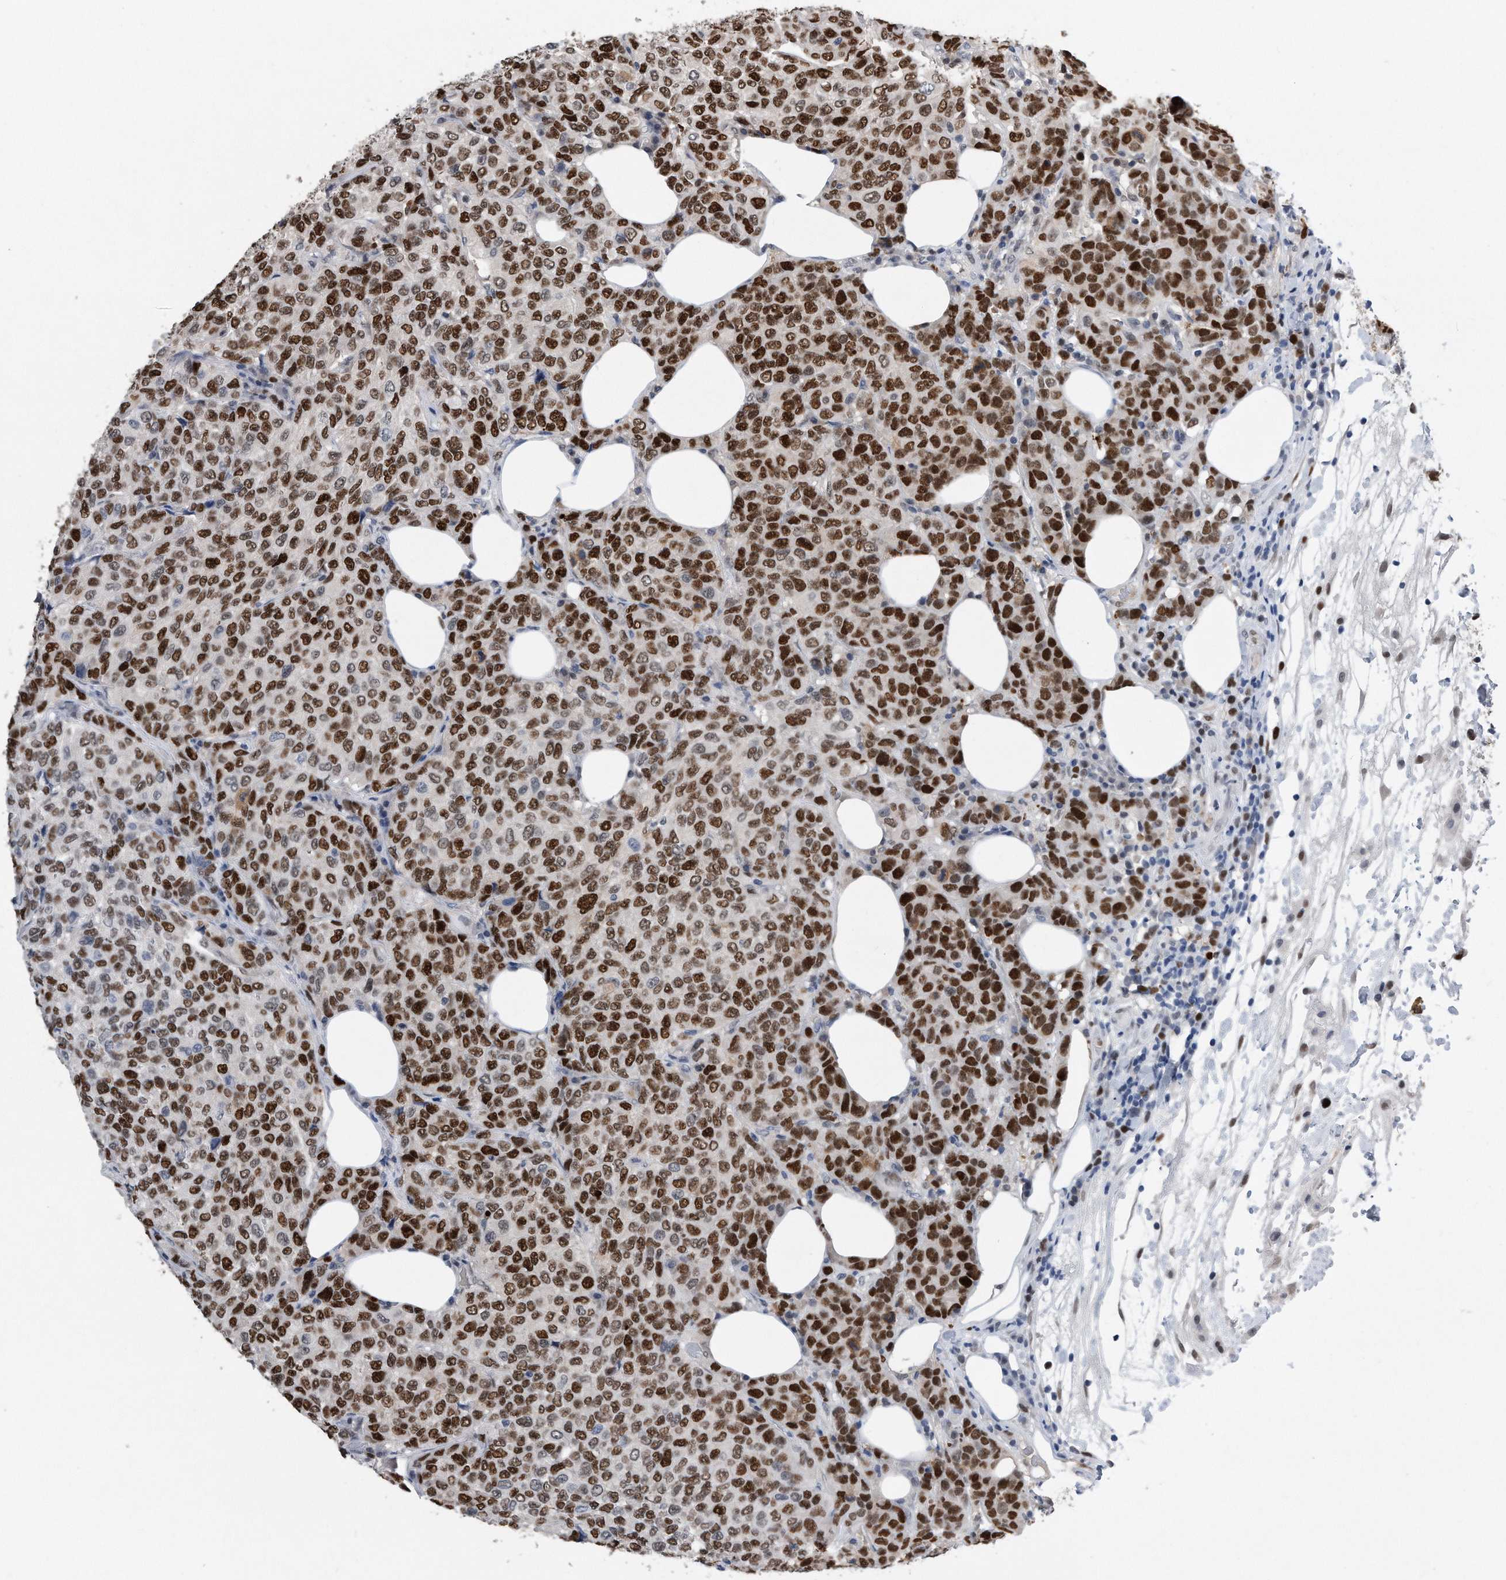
{"staining": {"intensity": "strong", "quantity": ">75%", "location": "nuclear"}, "tissue": "breast cancer", "cell_type": "Tumor cells", "image_type": "cancer", "snomed": [{"axis": "morphology", "description": "Duct carcinoma"}, {"axis": "topography", "description": "Breast"}], "caption": "Human breast infiltrating ductal carcinoma stained with a protein marker shows strong staining in tumor cells.", "gene": "PCNA", "patient": {"sex": "female", "age": 55}}